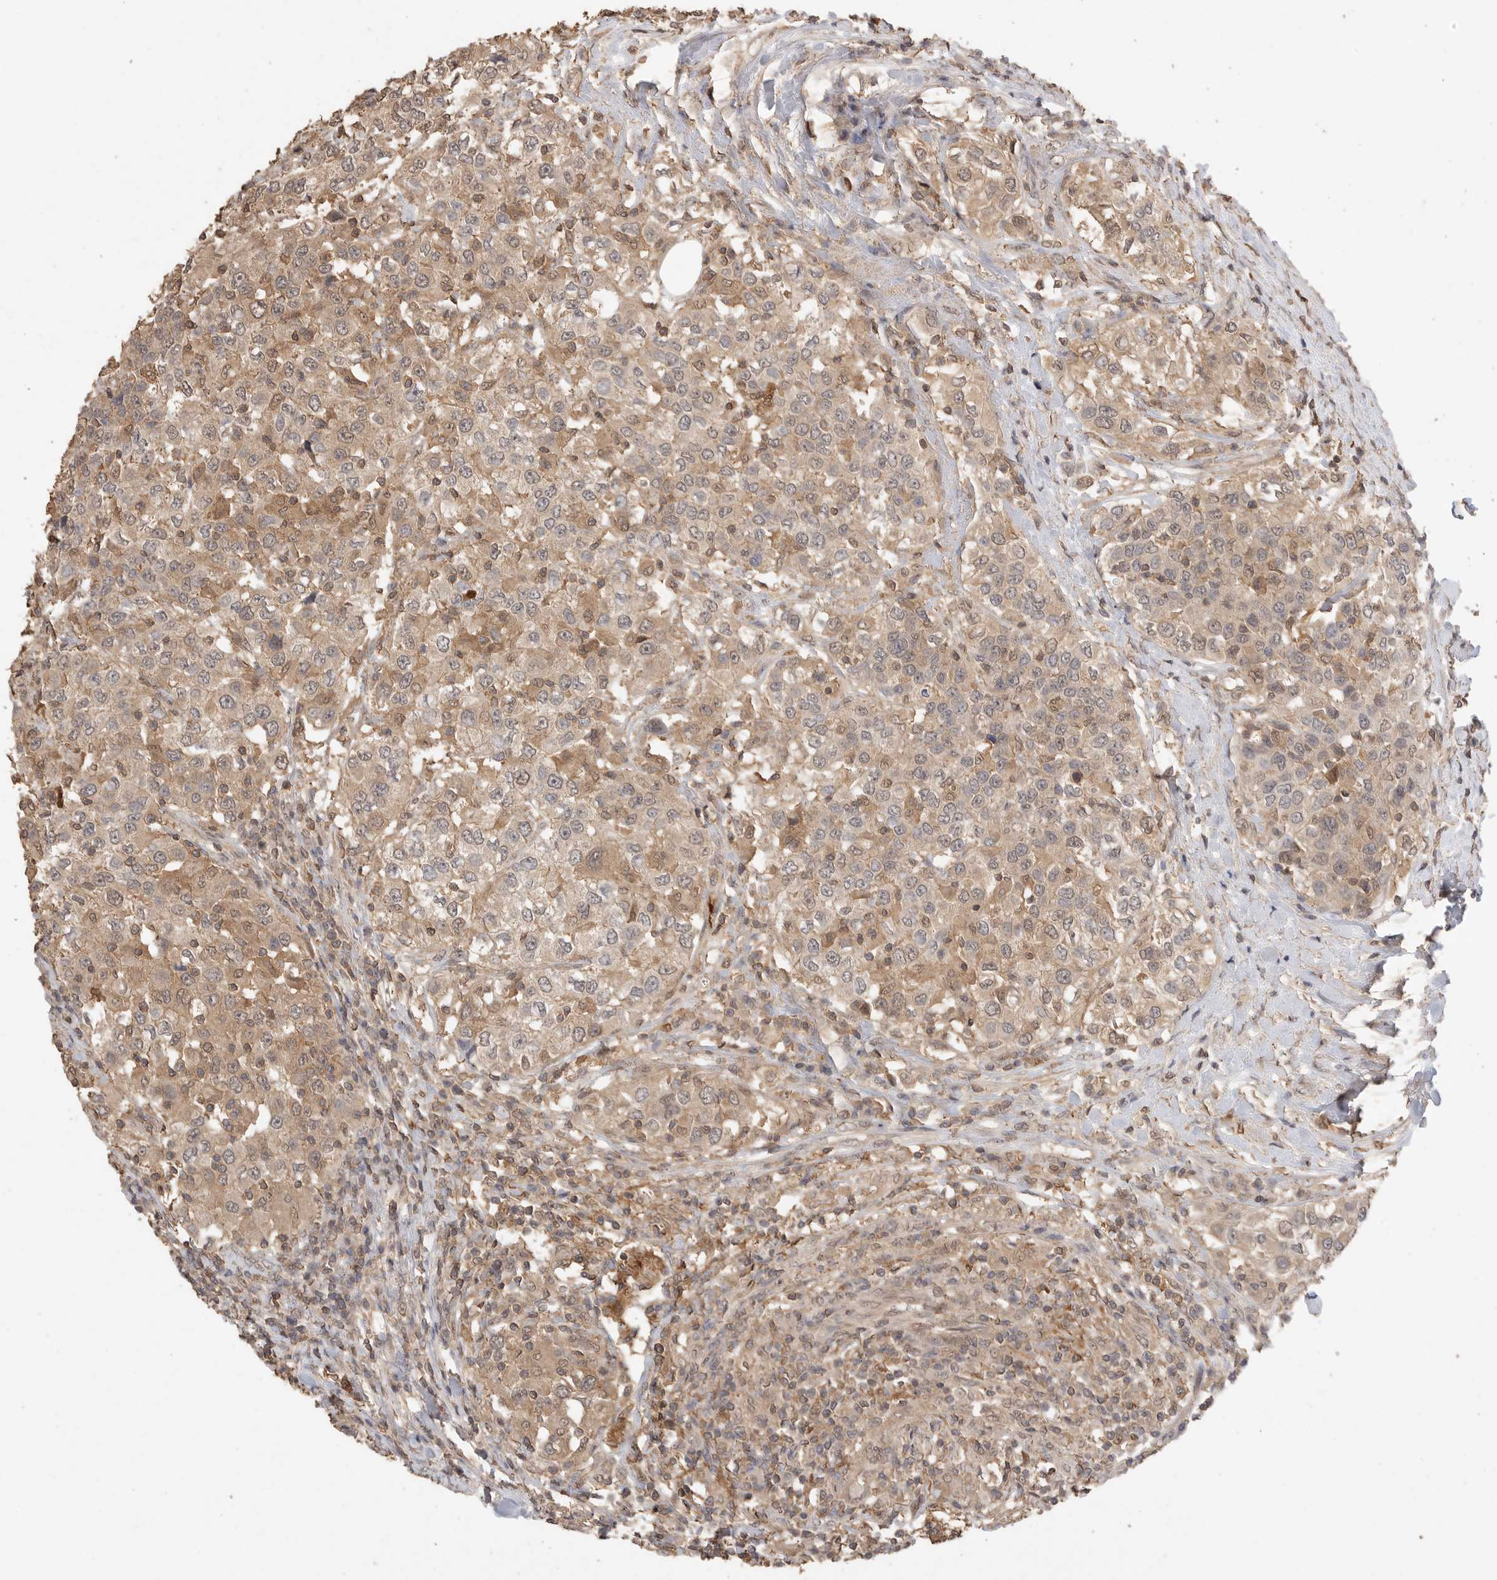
{"staining": {"intensity": "weak", "quantity": ">75%", "location": "cytoplasmic/membranous,nuclear"}, "tissue": "urothelial cancer", "cell_type": "Tumor cells", "image_type": "cancer", "snomed": [{"axis": "morphology", "description": "Urothelial carcinoma, High grade"}, {"axis": "topography", "description": "Urinary bladder"}], "caption": "Urothelial cancer was stained to show a protein in brown. There is low levels of weak cytoplasmic/membranous and nuclear expression in approximately >75% of tumor cells. (DAB (3,3'-diaminobenzidine) IHC with brightfield microscopy, high magnification).", "gene": "MAP2K1", "patient": {"sex": "female", "age": 80}}